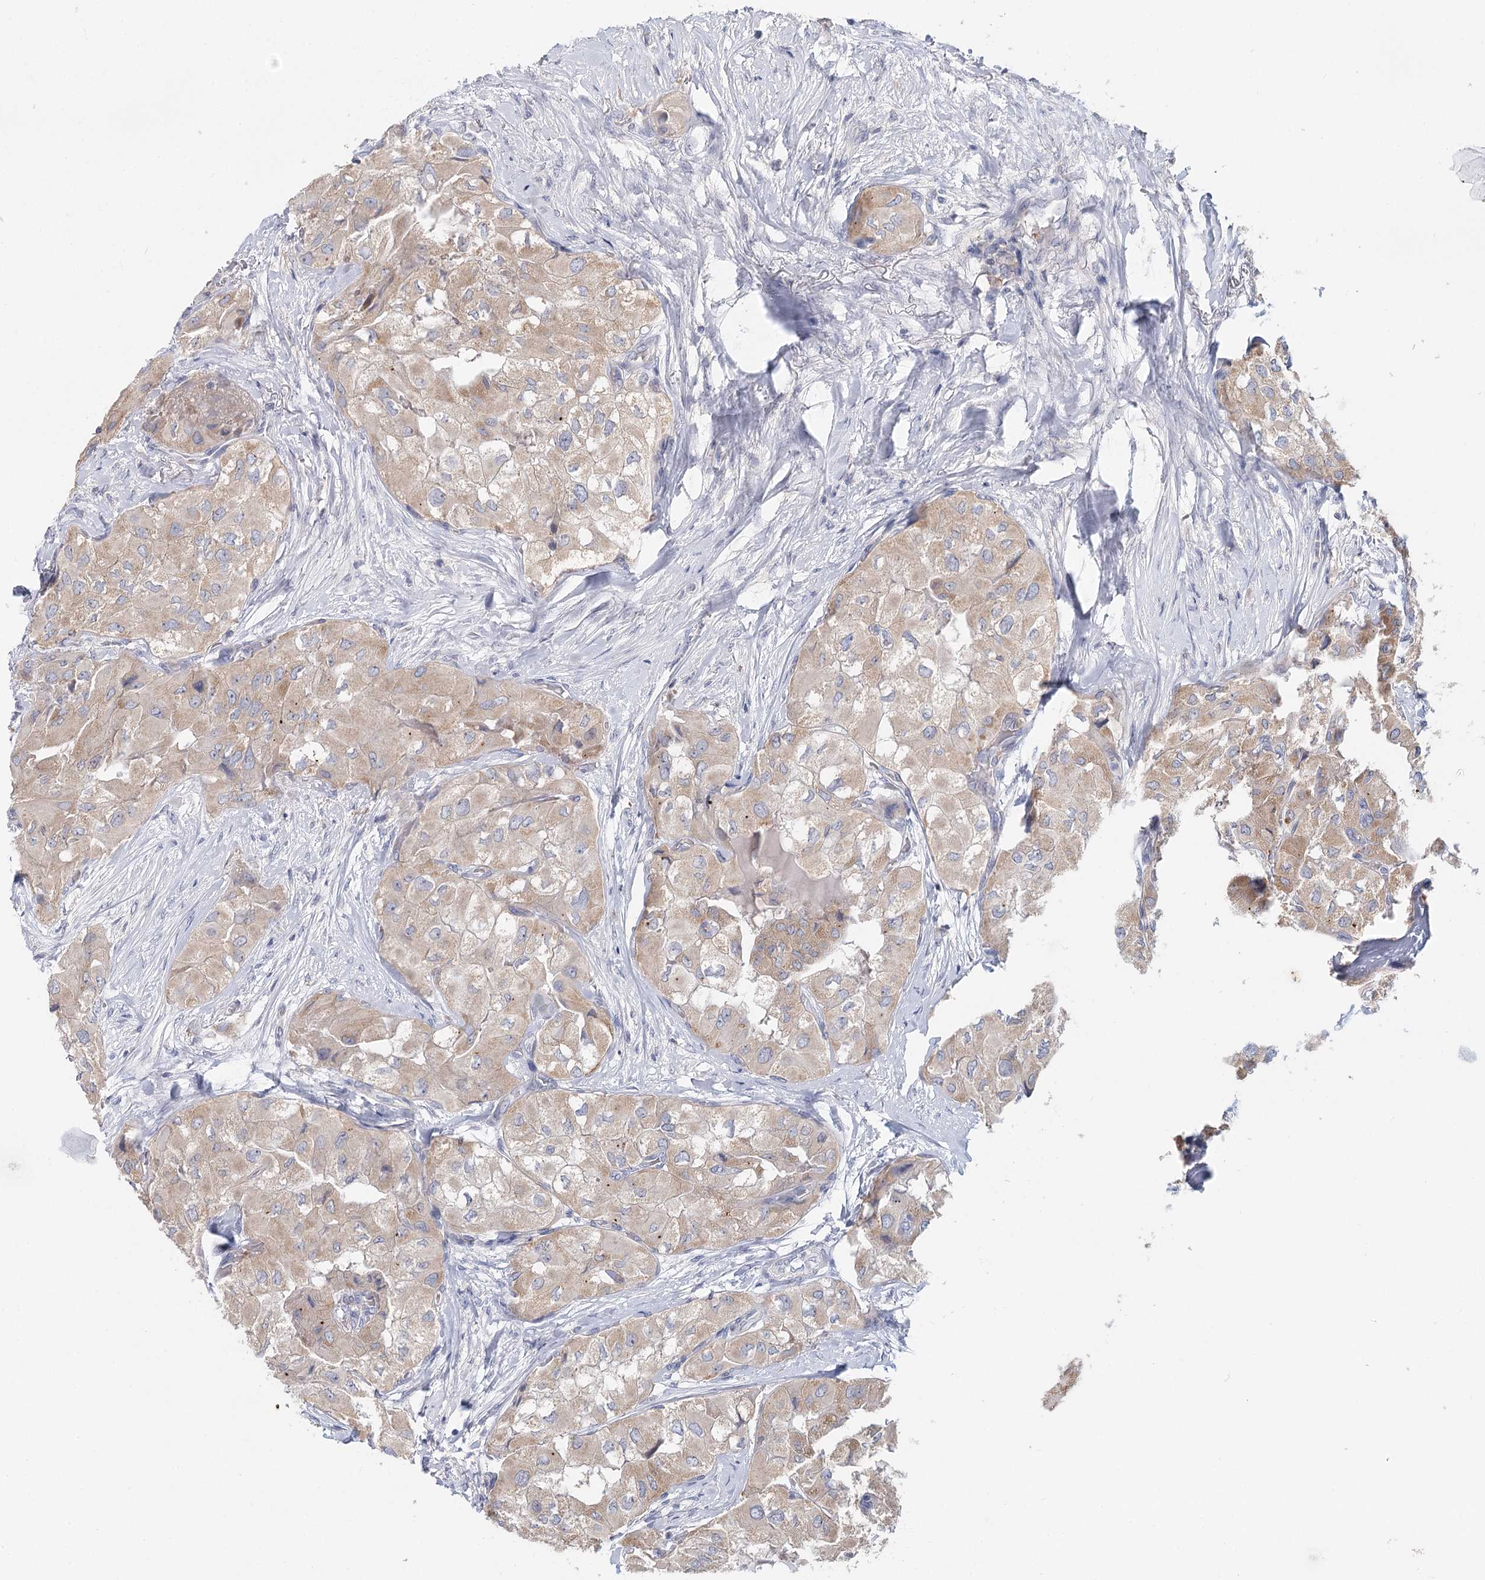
{"staining": {"intensity": "moderate", "quantity": ">75%", "location": "cytoplasmic/membranous"}, "tissue": "thyroid cancer", "cell_type": "Tumor cells", "image_type": "cancer", "snomed": [{"axis": "morphology", "description": "Papillary adenocarcinoma, NOS"}, {"axis": "topography", "description": "Thyroid gland"}], "caption": "Tumor cells reveal medium levels of moderate cytoplasmic/membranous staining in about >75% of cells in human papillary adenocarcinoma (thyroid).", "gene": "ARHGAP44", "patient": {"sex": "female", "age": 59}}